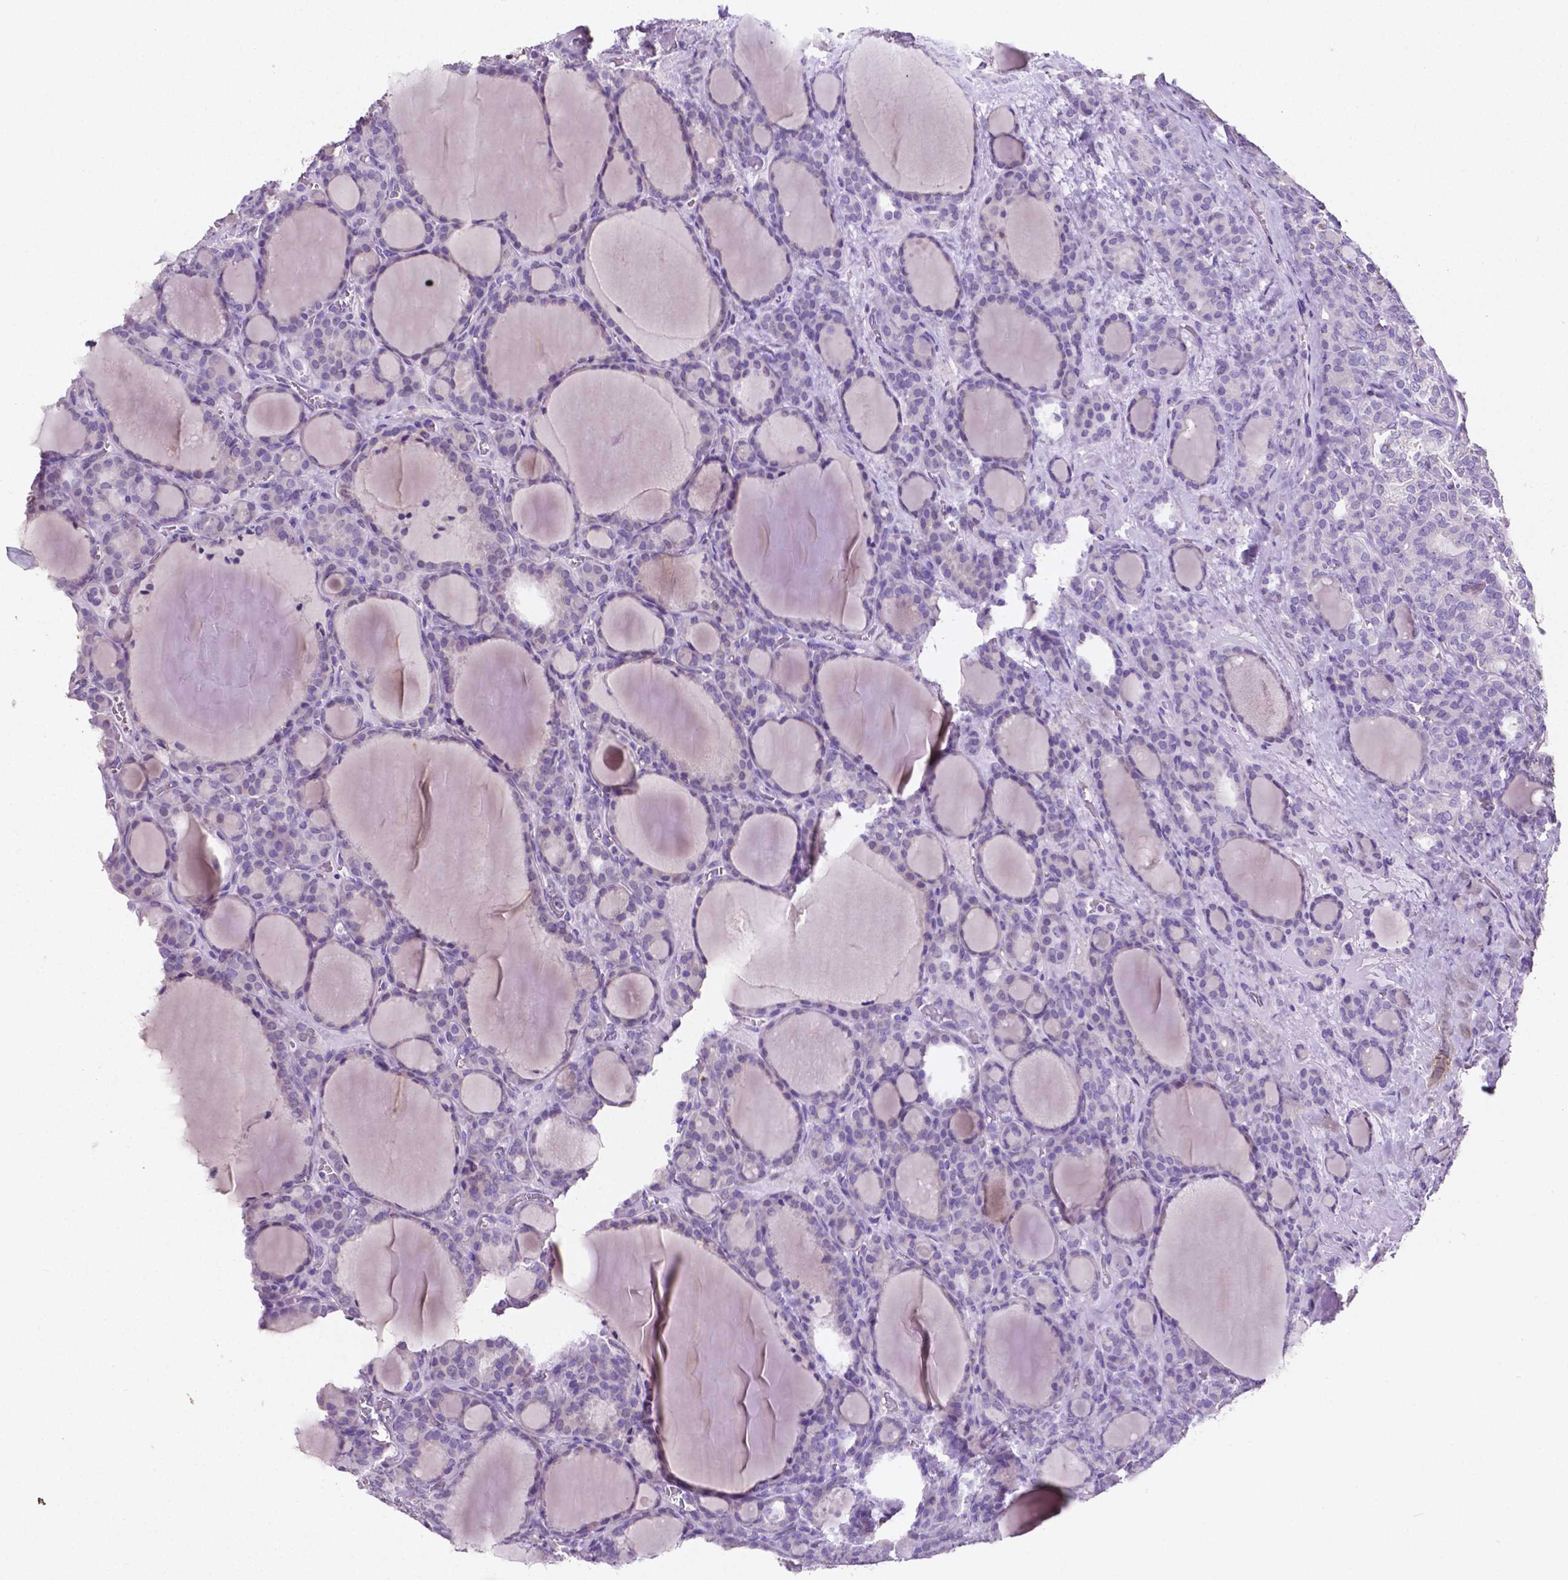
{"staining": {"intensity": "negative", "quantity": "none", "location": "none"}, "tissue": "thyroid cancer", "cell_type": "Tumor cells", "image_type": "cancer", "snomed": [{"axis": "morphology", "description": "Normal tissue, NOS"}, {"axis": "morphology", "description": "Follicular adenoma carcinoma, NOS"}, {"axis": "topography", "description": "Thyroid gland"}], "caption": "IHC micrograph of human thyroid cancer stained for a protein (brown), which displays no staining in tumor cells.", "gene": "SLC22A2", "patient": {"sex": "female", "age": 31}}